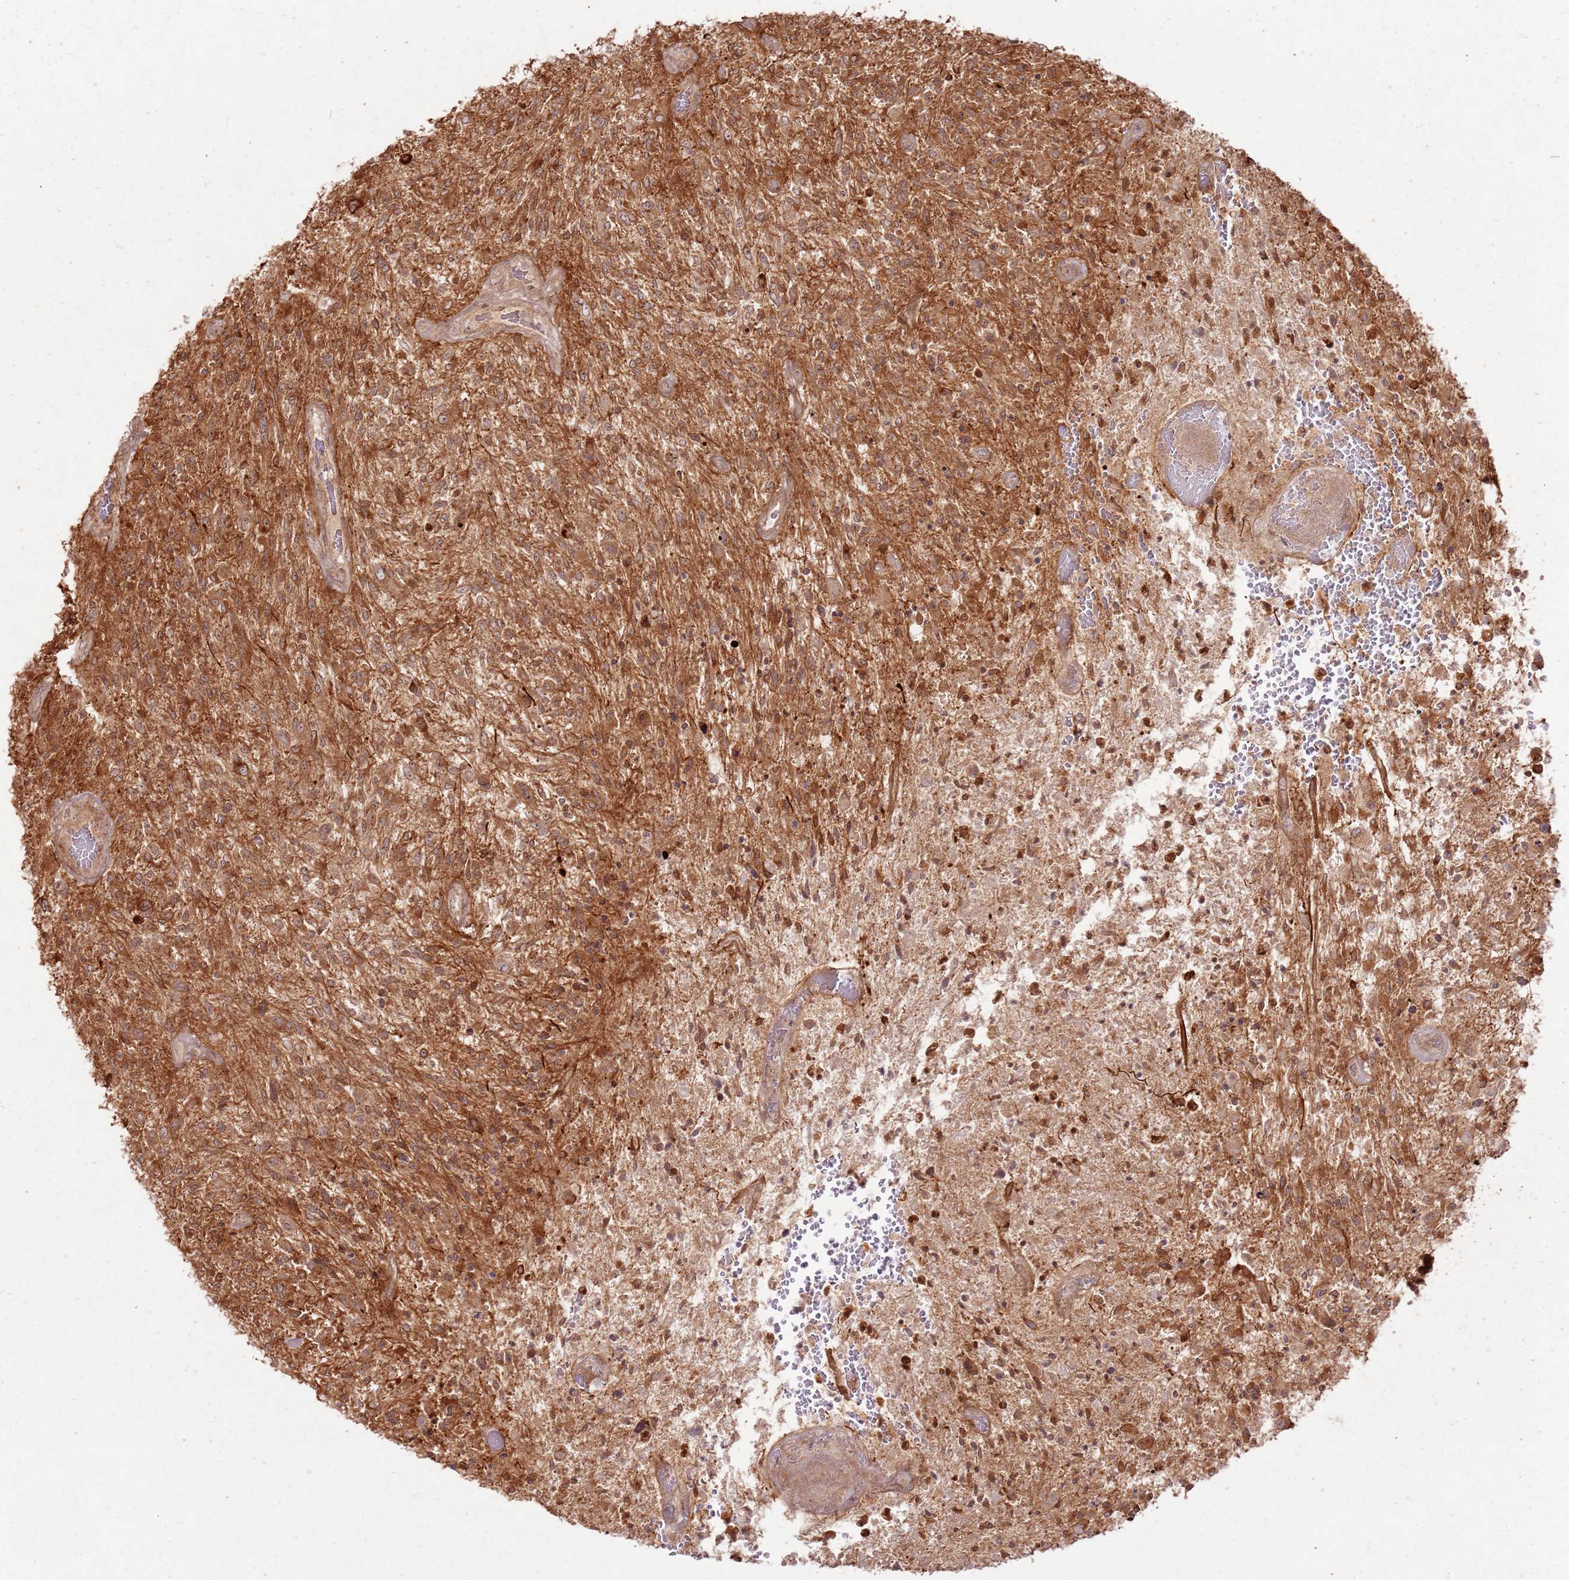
{"staining": {"intensity": "moderate", "quantity": "25%-75%", "location": "cytoplasmic/membranous,nuclear"}, "tissue": "glioma", "cell_type": "Tumor cells", "image_type": "cancer", "snomed": [{"axis": "morphology", "description": "Glioma, malignant, High grade"}, {"axis": "topography", "description": "Brain"}], "caption": "The immunohistochemical stain highlights moderate cytoplasmic/membranous and nuclear staining in tumor cells of glioma tissue.", "gene": "ZNF623", "patient": {"sex": "male", "age": 47}}